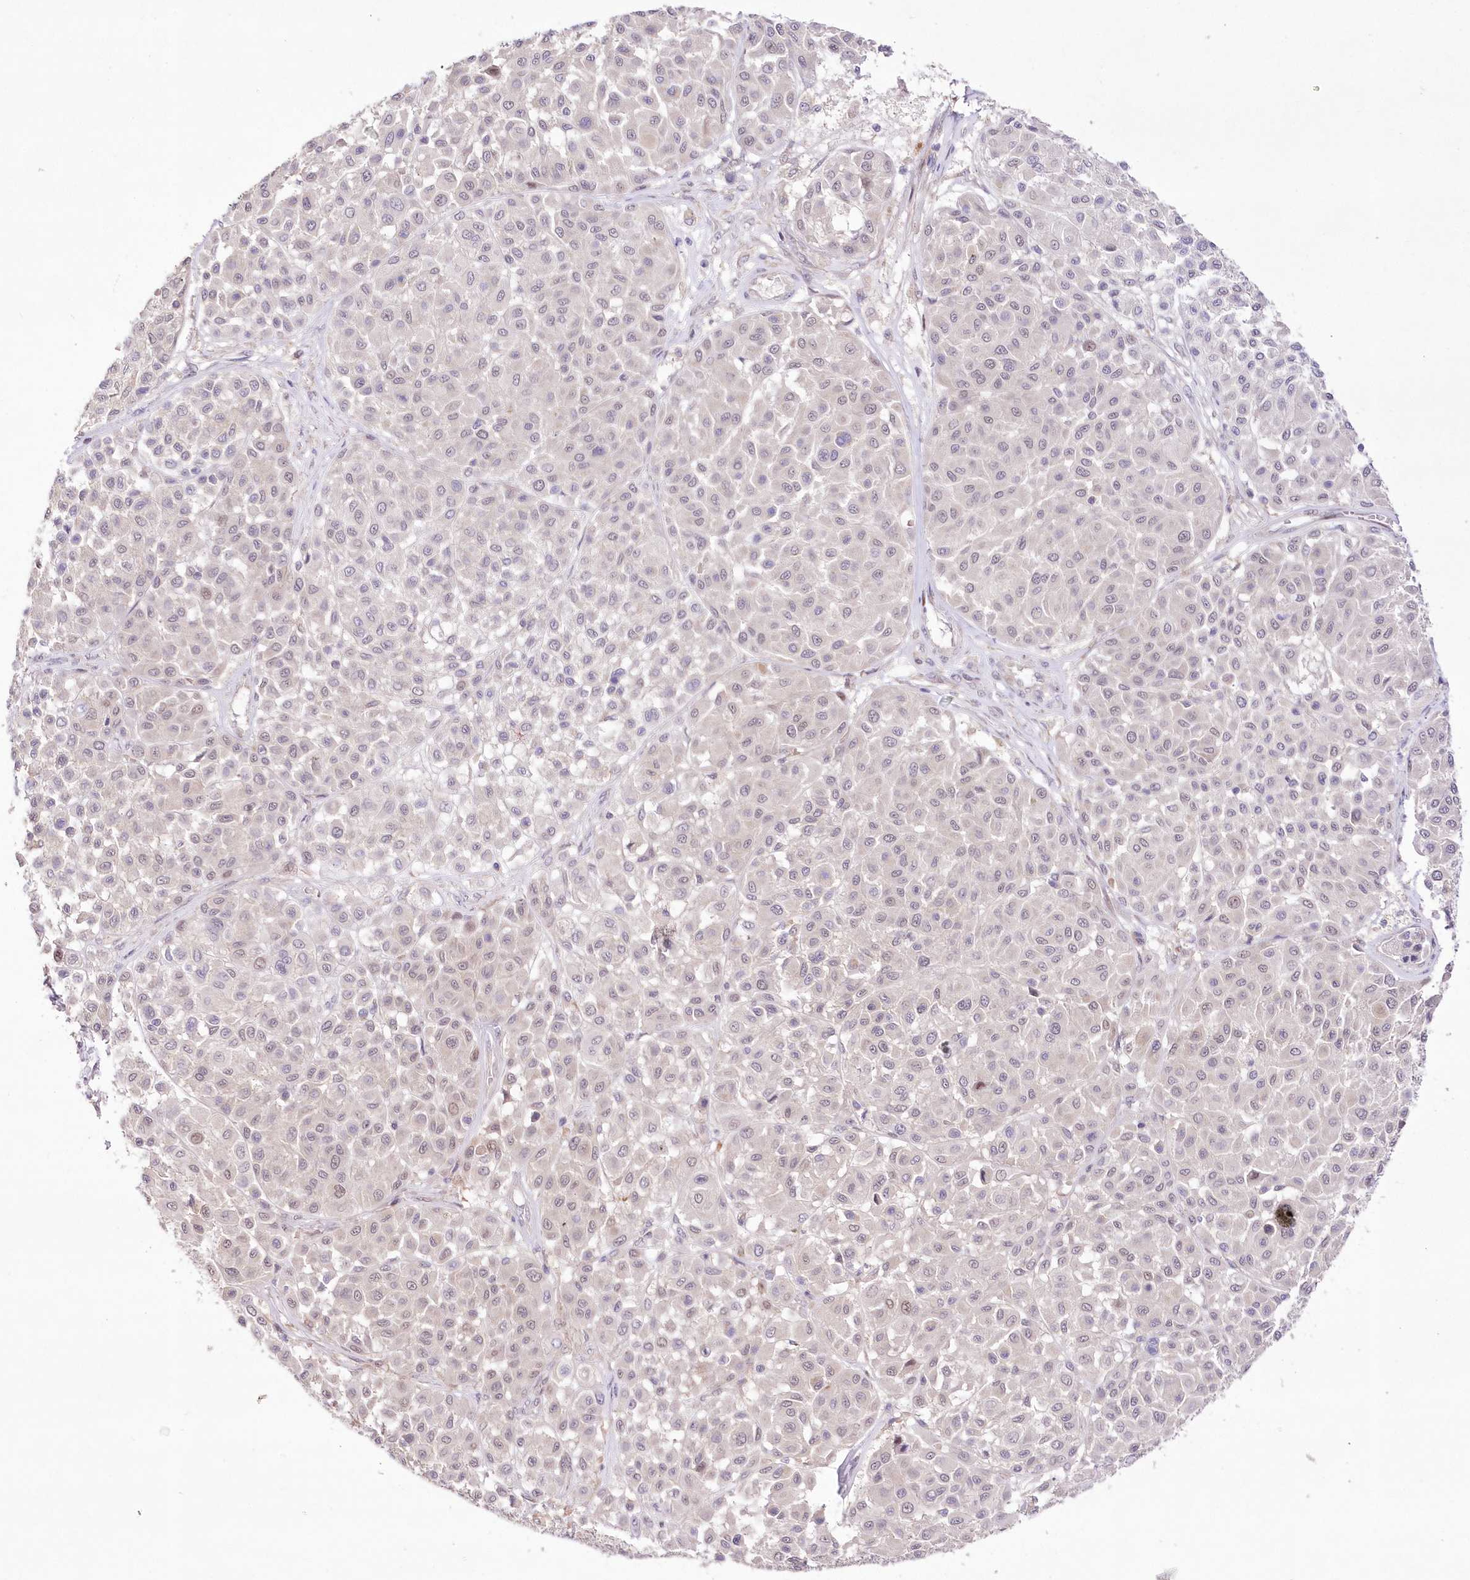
{"staining": {"intensity": "weak", "quantity": "<25%", "location": "nuclear"}, "tissue": "melanoma", "cell_type": "Tumor cells", "image_type": "cancer", "snomed": [{"axis": "morphology", "description": "Malignant melanoma, Metastatic site"}, {"axis": "topography", "description": "Soft tissue"}], "caption": "Immunohistochemistry photomicrograph of neoplastic tissue: human malignant melanoma (metastatic site) stained with DAB displays no significant protein staining in tumor cells.", "gene": "FAM241B", "patient": {"sex": "male", "age": 41}}